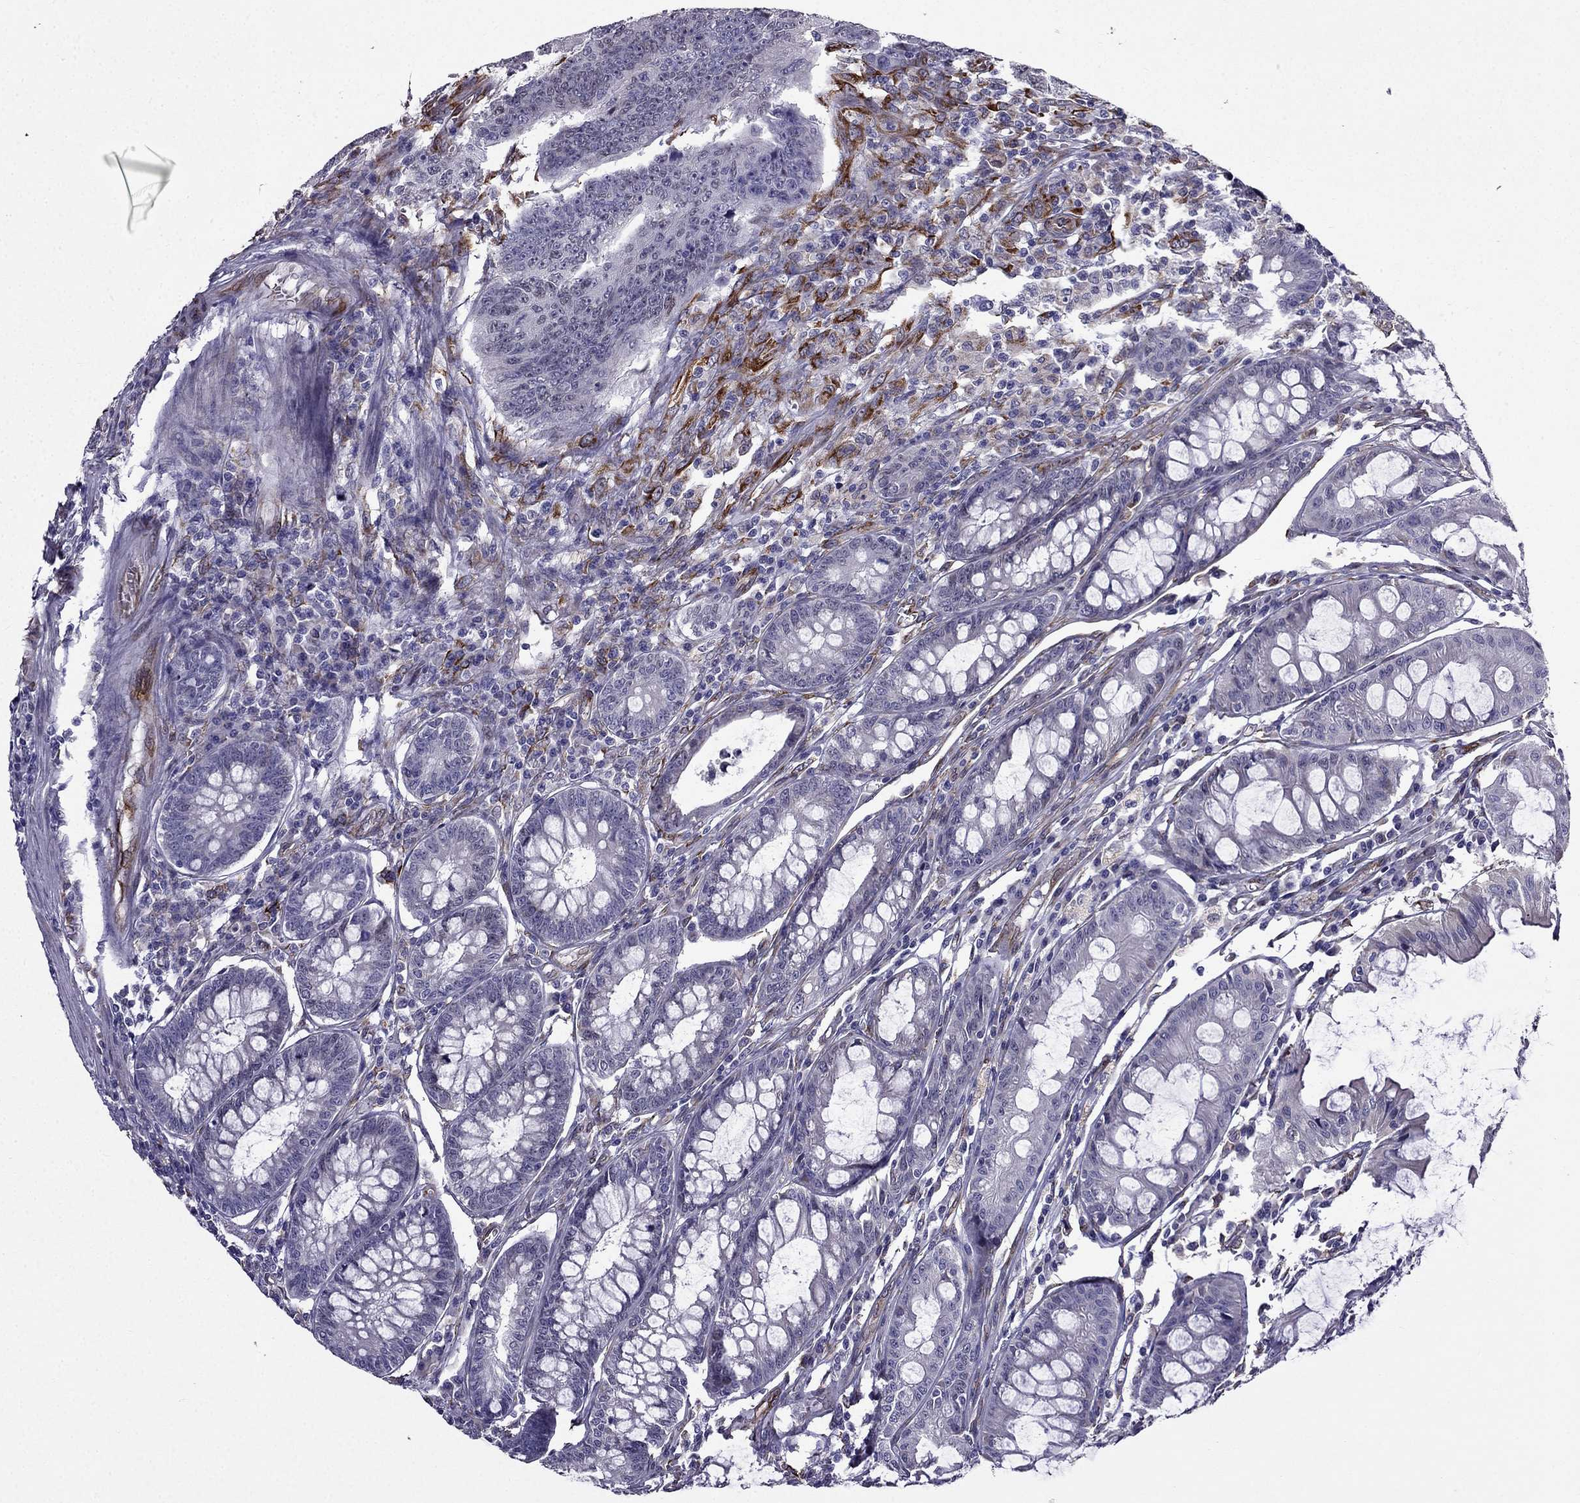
{"staining": {"intensity": "negative", "quantity": "none", "location": "none"}, "tissue": "colorectal cancer", "cell_type": "Tumor cells", "image_type": "cancer", "snomed": [{"axis": "morphology", "description": "Adenocarcinoma, NOS"}, {"axis": "topography", "description": "Rectum"}], "caption": "DAB immunohistochemical staining of human colorectal cancer reveals no significant expression in tumor cells. (DAB immunohistochemistry (IHC) visualized using brightfield microscopy, high magnification).", "gene": "IKBIP", "patient": {"sex": "female", "age": 85}}